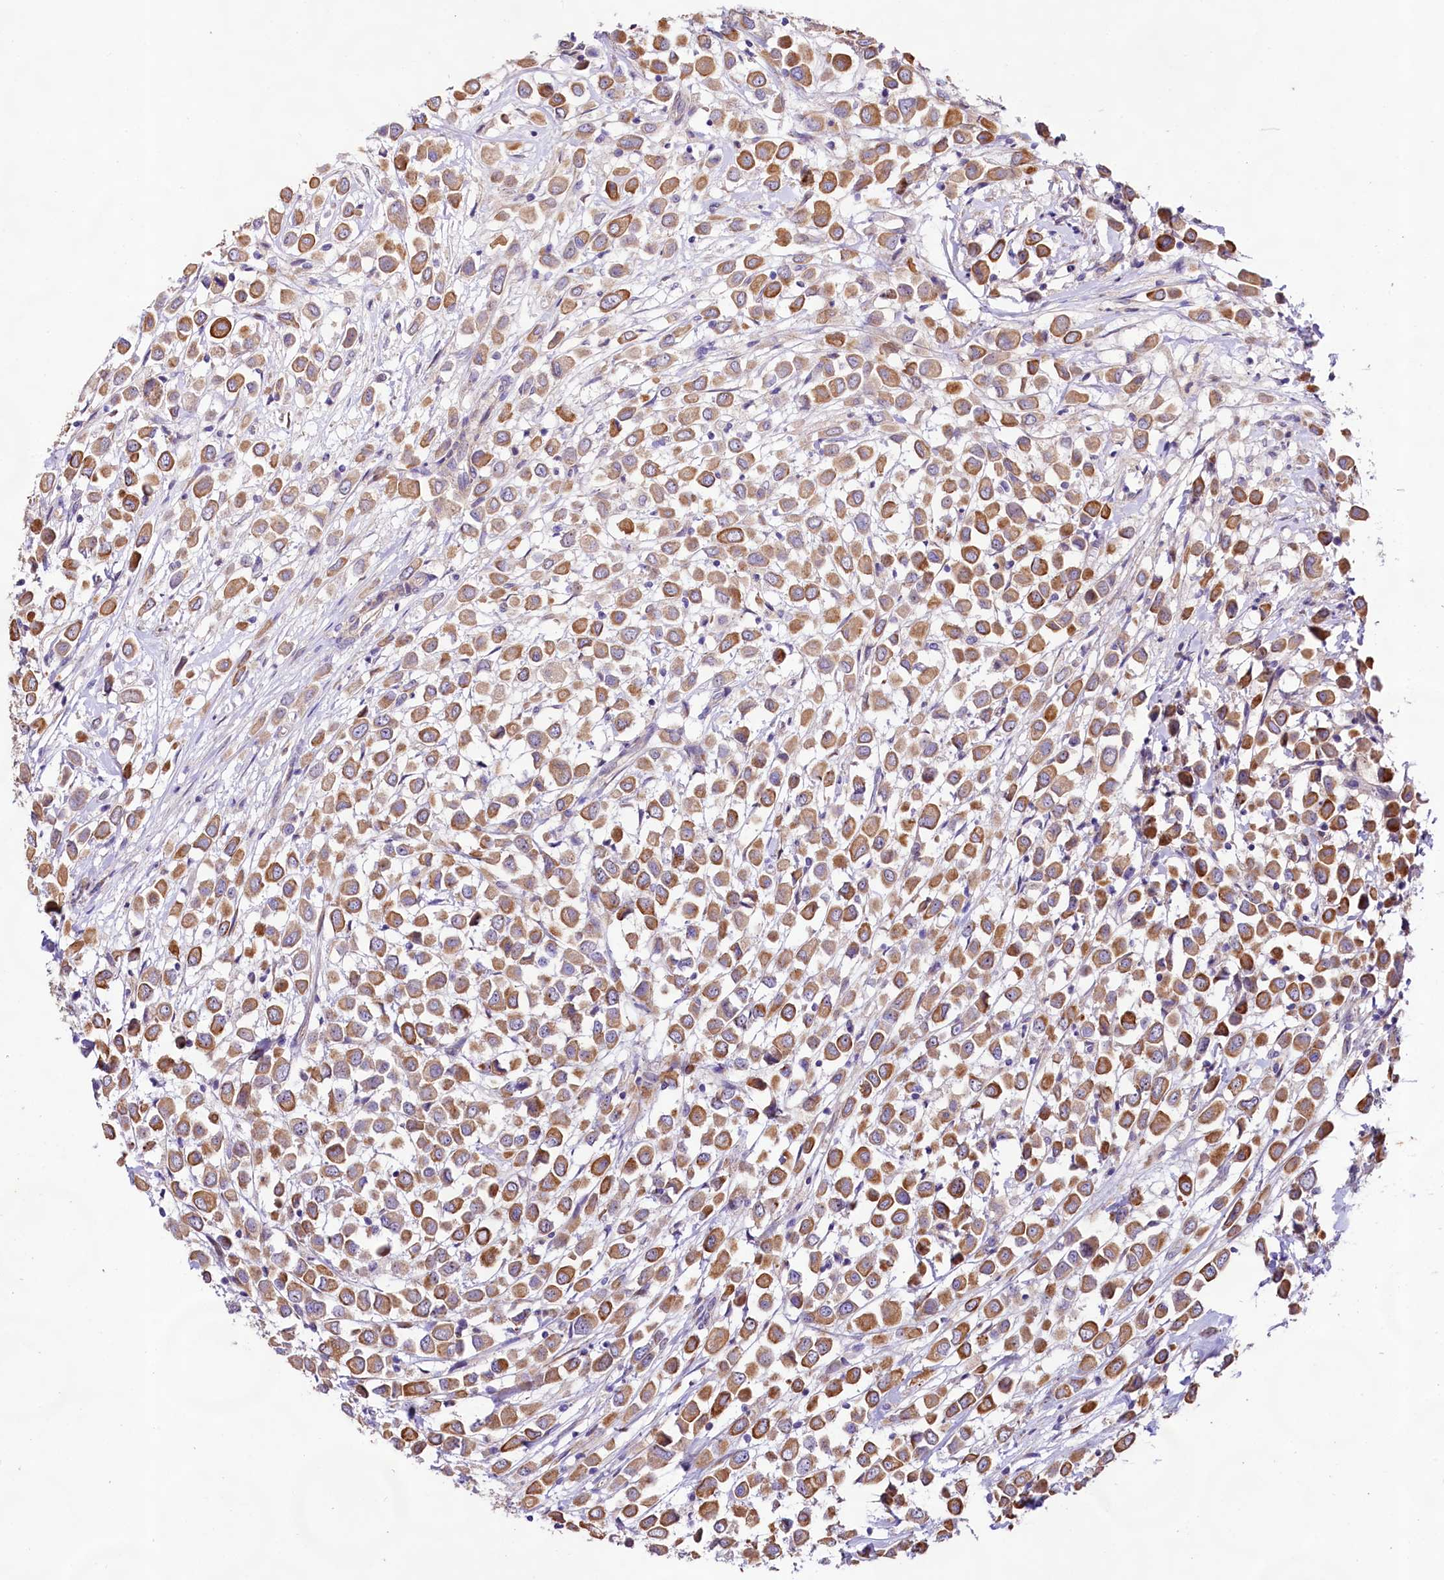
{"staining": {"intensity": "strong", "quantity": ">75%", "location": "cytoplasmic/membranous"}, "tissue": "breast cancer", "cell_type": "Tumor cells", "image_type": "cancer", "snomed": [{"axis": "morphology", "description": "Duct carcinoma"}, {"axis": "topography", "description": "Breast"}], "caption": "Brown immunohistochemical staining in human breast cancer (infiltrating ductal carcinoma) demonstrates strong cytoplasmic/membranous positivity in about >75% of tumor cells. (Brightfield microscopy of DAB IHC at high magnification).", "gene": "VPS11", "patient": {"sex": "female", "age": 61}}